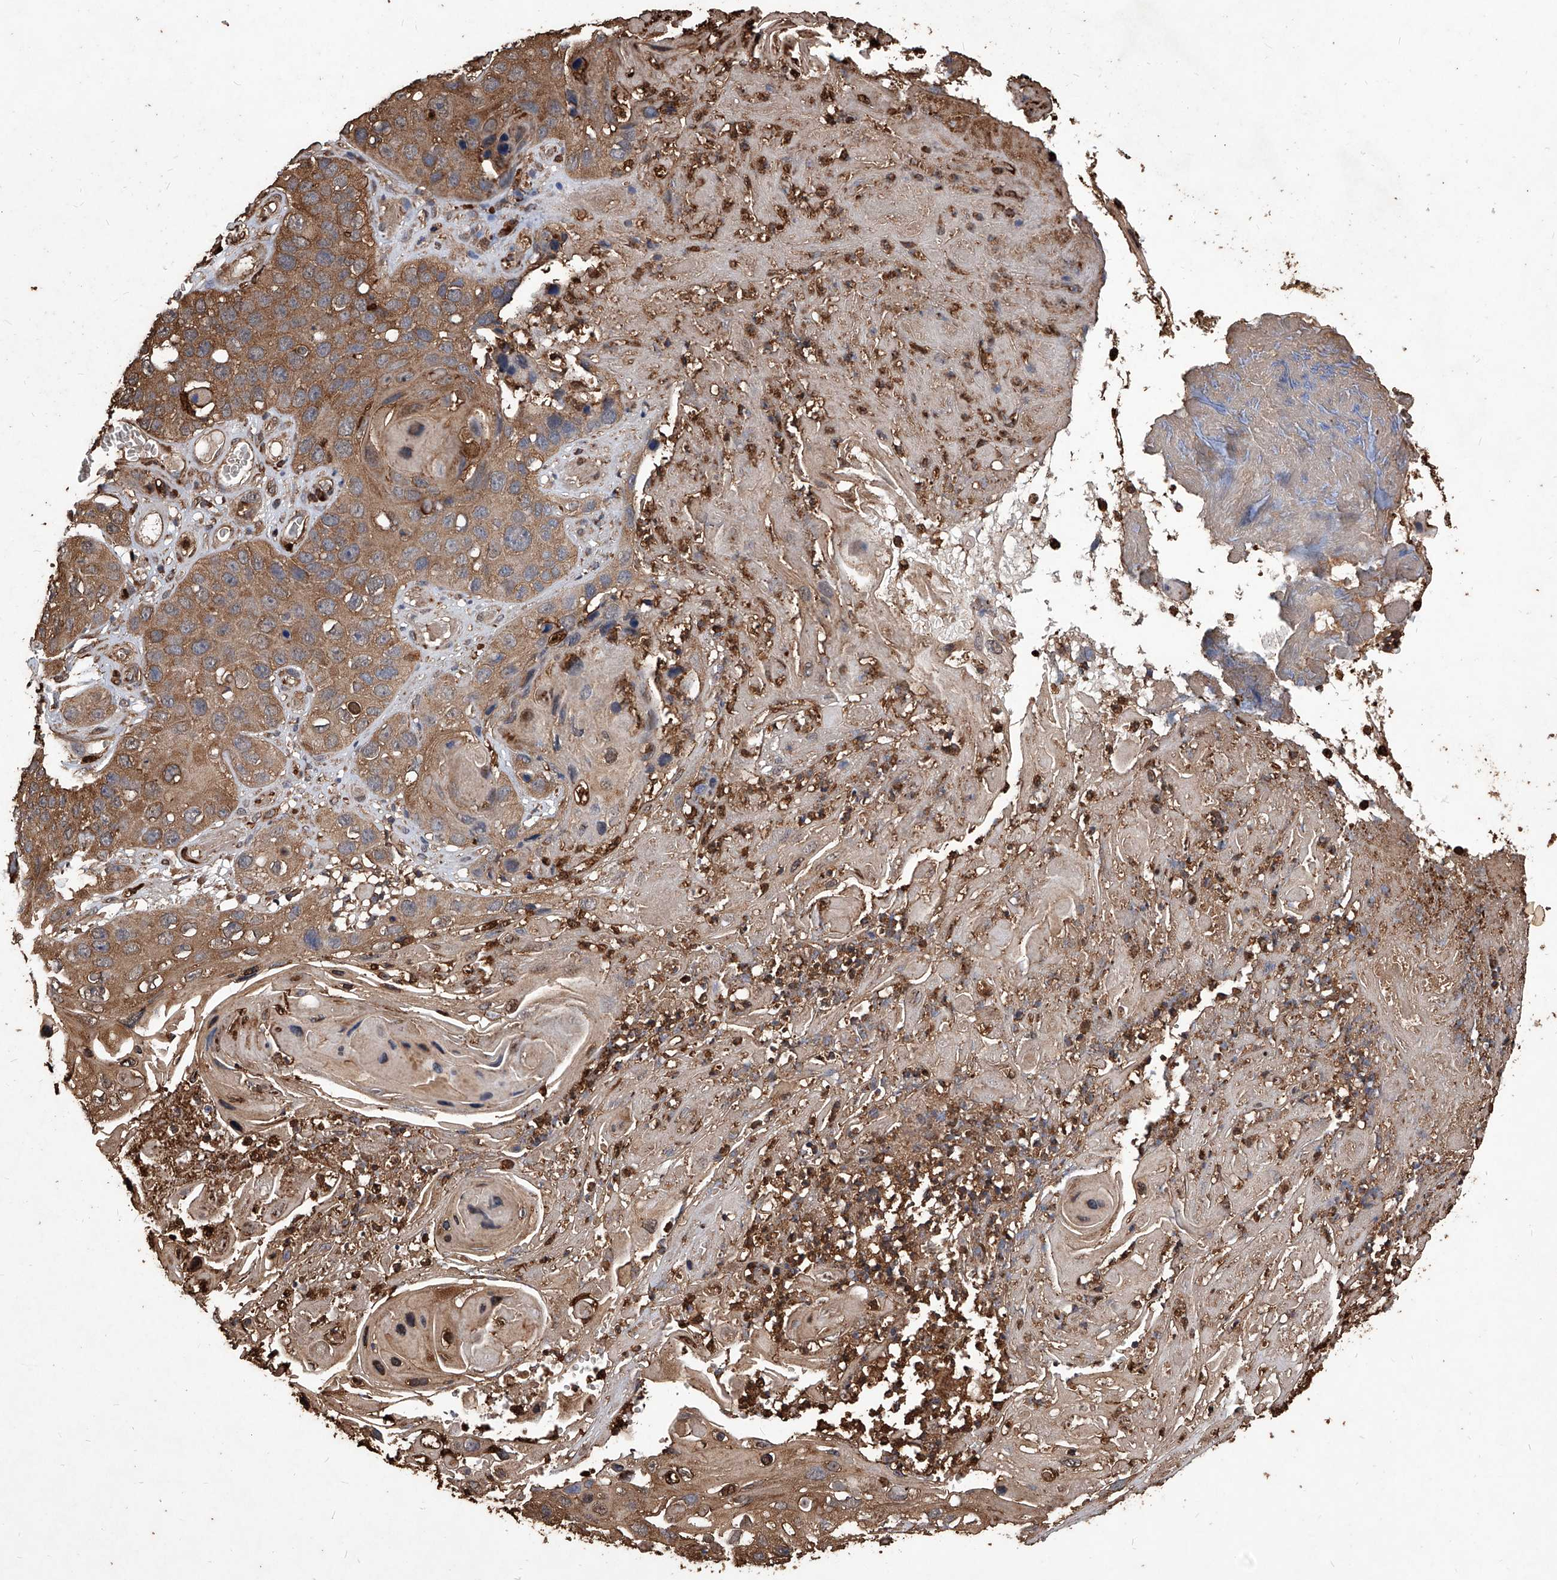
{"staining": {"intensity": "moderate", "quantity": ">75%", "location": "cytoplasmic/membranous"}, "tissue": "skin cancer", "cell_type": "Tumor cells", "image_type": "cancer", "snomed": [{"axis": "morphology", "description": "Squamous cell carcinoma, NOS"}, {"axis": "topography", "description": "Skin"}], "caption": "The immunohistochemical stain highlights moderate cytoplasmic/membranous positivity in tumor cells of skin squamous cell carcinoma tissue. Using DAB (brown) and hematoxylin (blue) stains, captured at high magnification using brightfield microscopy.", "gene": "UCP2", "patient": {"sex": "male", "age": 55}}